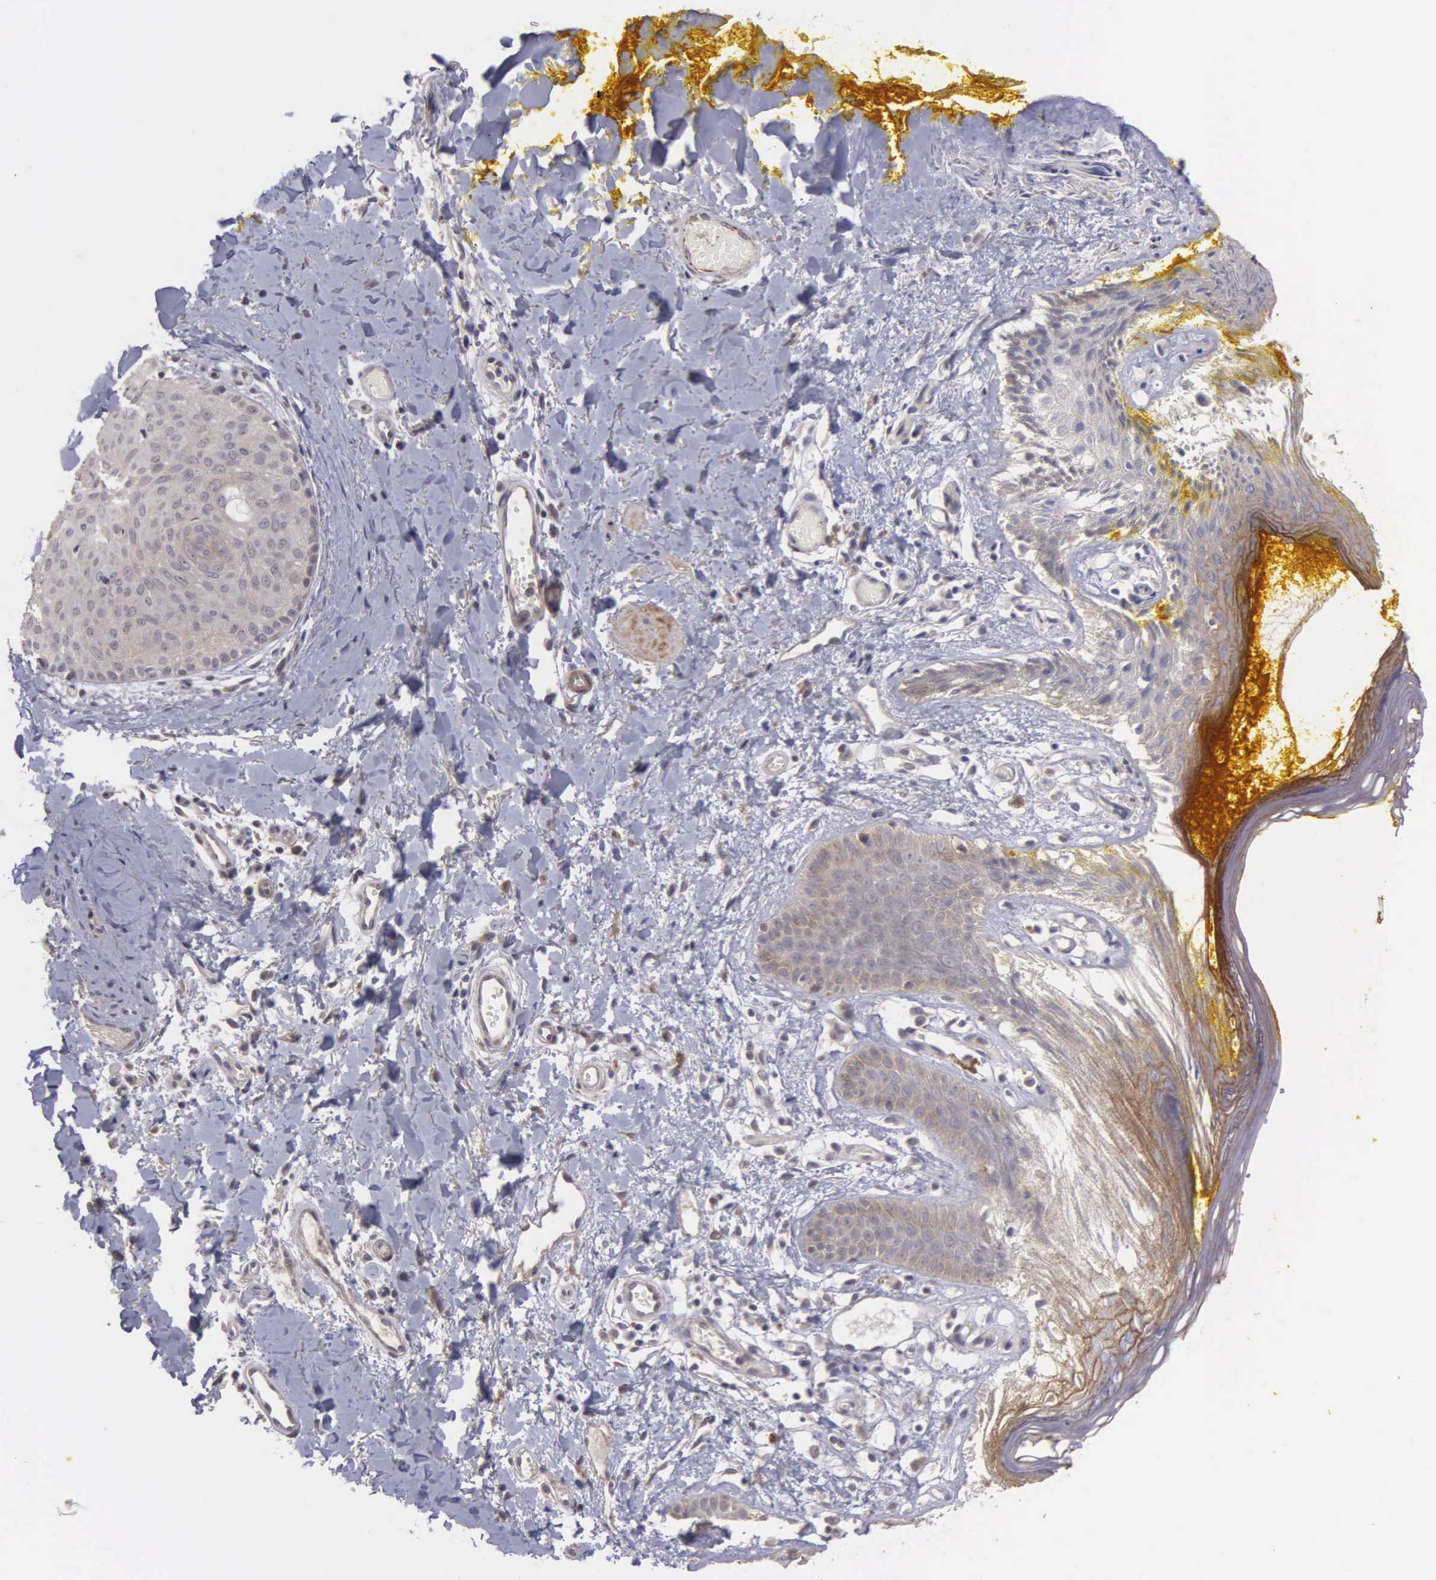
{"staining": {"intensity": "weak", "quantity": "<25%", "location": "cytoplasmic/membranous"}, "tissue": "skin", "cell_type": "Epidermal cells", "image_type": "normal", "snomed": [{"axis": "morphology", "description": "Normal tissue, NOS"}, {"axis": "topography", "description": "Skin"}, {"axis": "topography", "description": "Anal"}], "caption": "Epidermal cells are negative for protein expression in benign human skin. Nuclei are stained in blue.", "gene": "RTL10", "patient": {"sex": "male", "age": 61}}